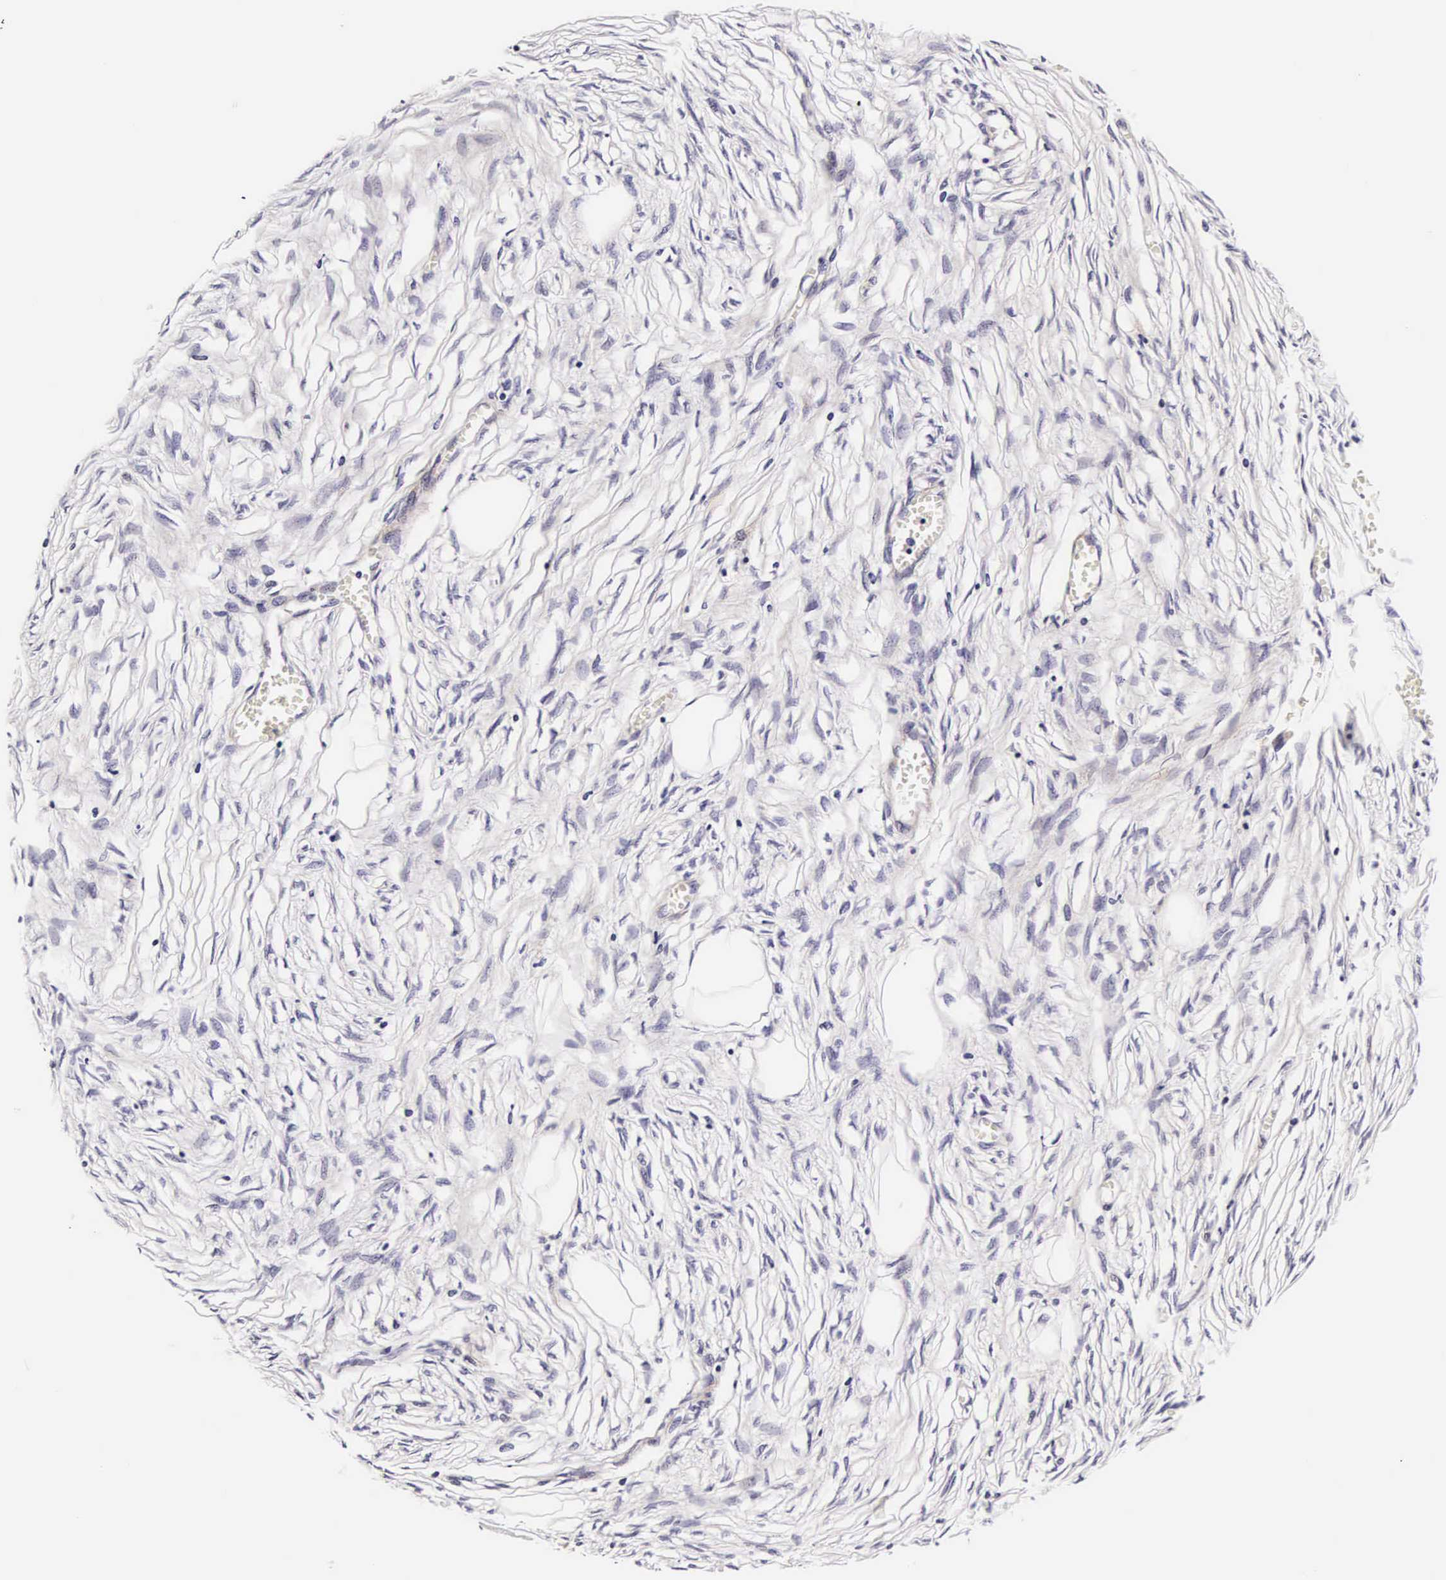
{"staining": {"intensity": "negative", "quantity": "none", "location": "none"}, "tissue": "adipose tissue", "cell_type": "Adipocytes", "image_type": "normal", "snomed": [{"axis": "morphology", "description": "Normal tissue, NOS"}, {"axis": "morphology", "description": "Sarcoma, NOS"}, {"axis": "topography", "description": "Skin"}, {"axis": "topography", "description": "Soft tissue"}], "caption": "IHC histopathology image of benign adipose tissue: human adipose tissue stained with DAB (3,3'-diaminobenzidine) reveals no significant protein staining in adipocytes.", "gene": "UPRT", "patient": {"sex": "female", "age": 51}}